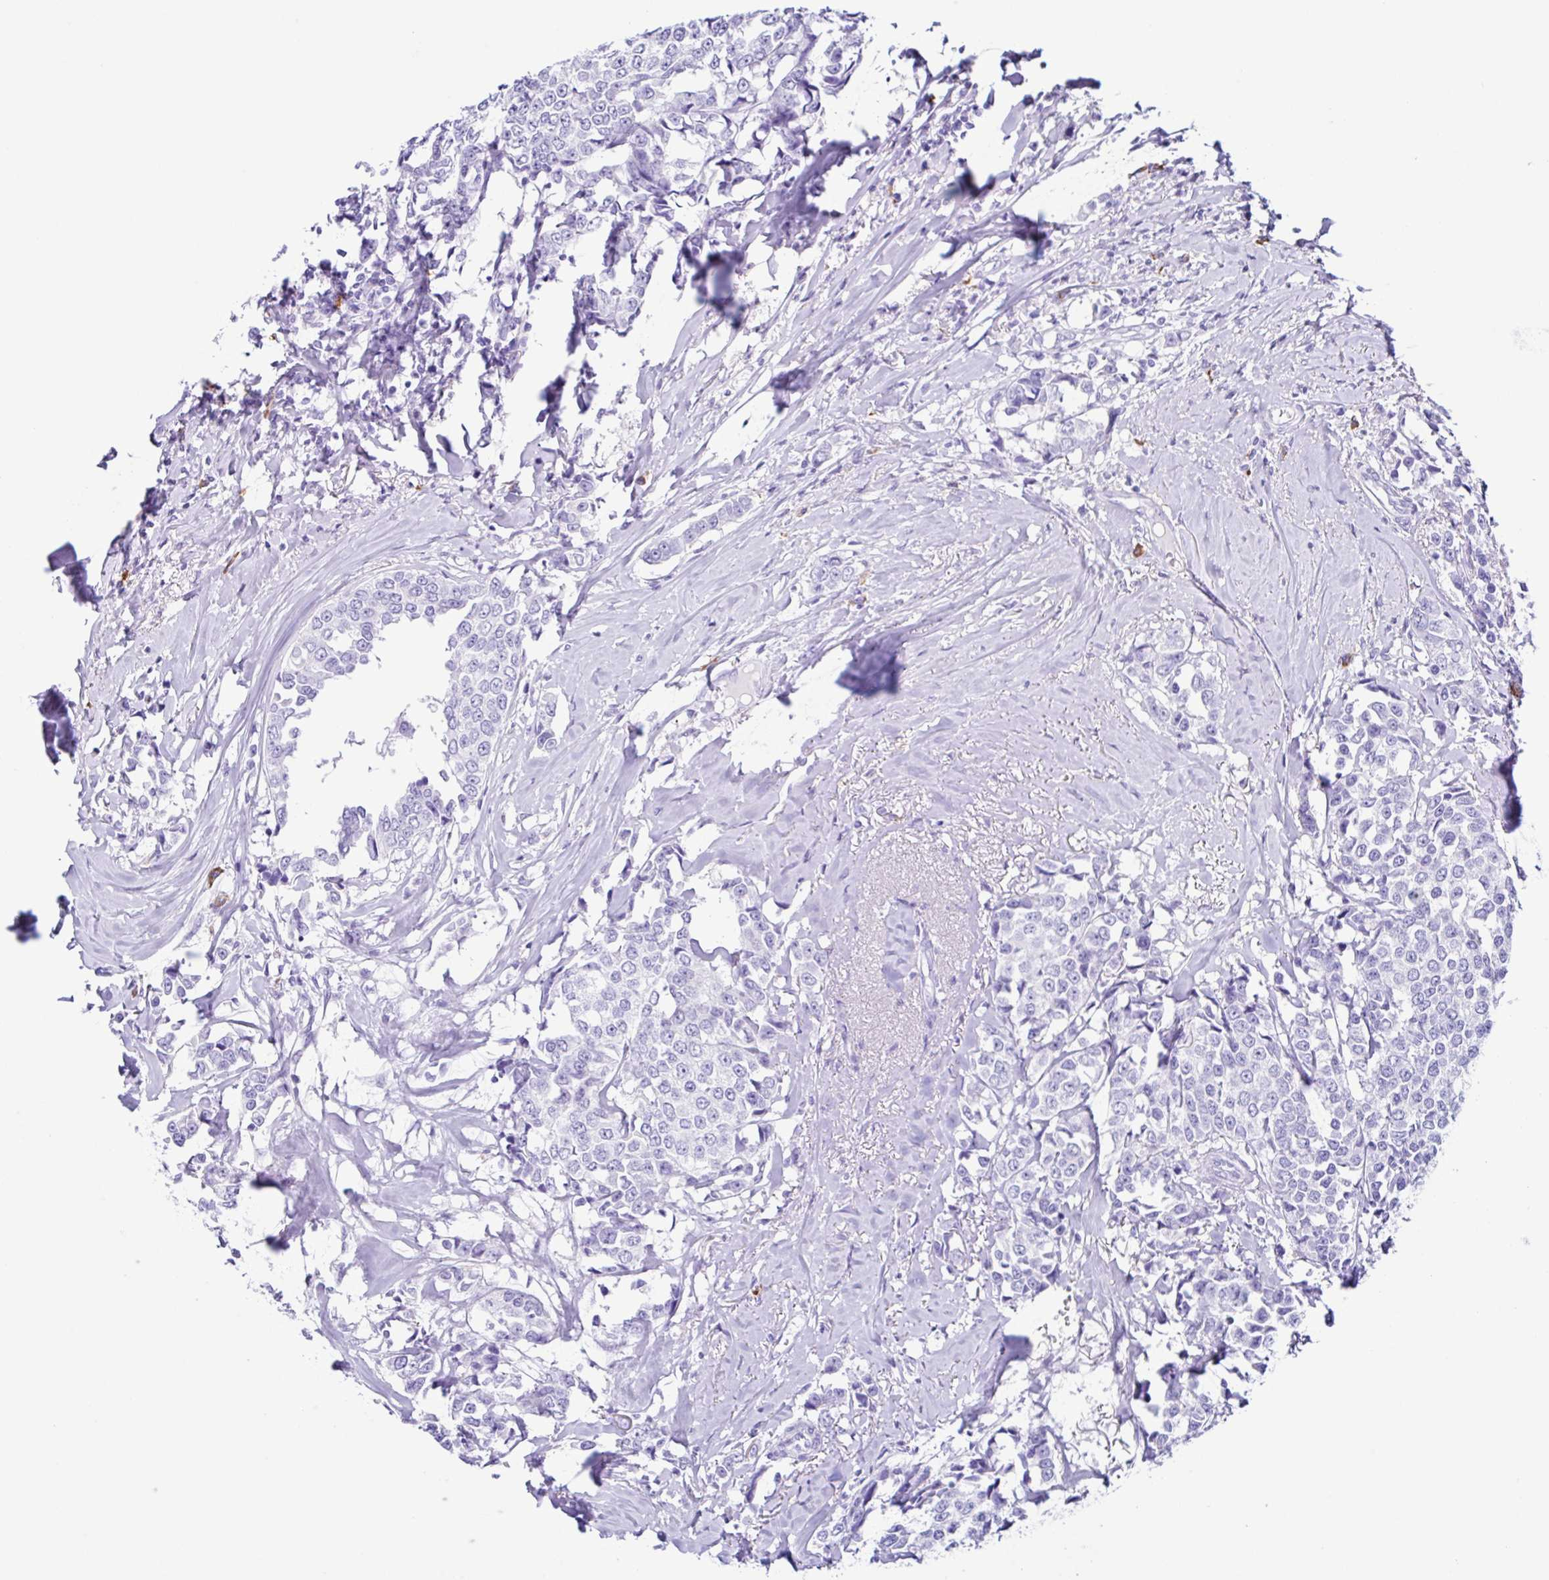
{"staining": {"intensity": "negative", "quantity": "none", "location": "none"}, "tissue": "breast cancer", "cell_type": "Tumor cells", "image_type": "cancer", "snomed": [{"axis": "morphology", "description": "Duct carcinoma"}, {"axis": "topography", "description": "Breast"}], "caption": "High magnification brightfield microscopy of invasive ductal carcinoma (breast) stained with DAB (brown) and counterstained with hematoxylin (blue): tumor cells show no significant staining.", "gene": "PIGF", "patient": {"sex": "female", "age": 80}}